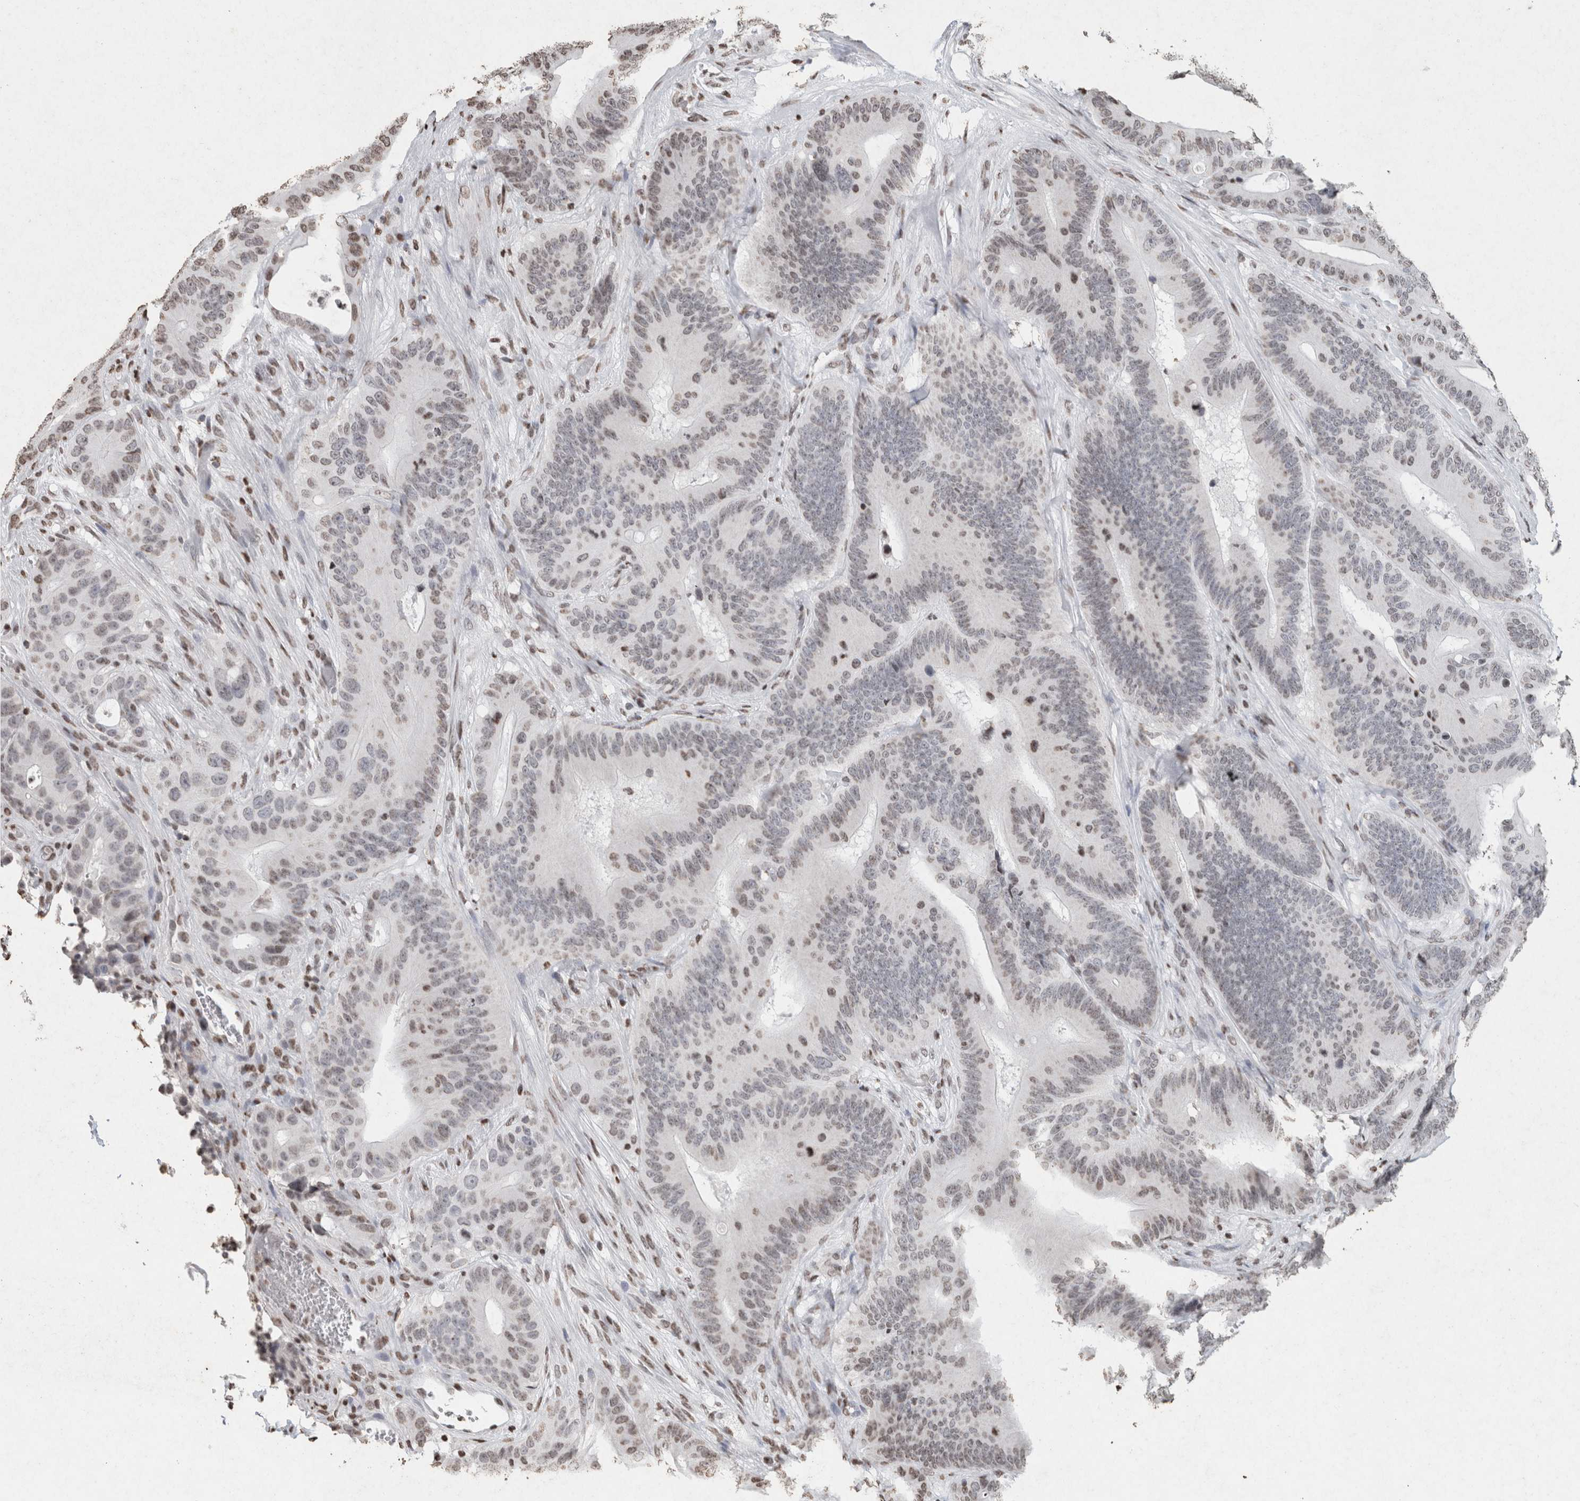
{"staining": {"intensity": "weak", "quantity": "<25%", "location": "nuclear"}, "tissue": "colorectal cancer", "cell_type": "Tumor cells", "image_type": "cancer", "snomed": [{"axis": "morphology", "description": "Adenocarcinoma, NOS"}, {"axis": "topography", "description": "Colon"}], "caption": "High magnification brightfield microscopy of colorectal cancer (adenocarcinoma) stained with DAB (brown) and counterstained with hematoxylin (blue): tumor cells show no significant expression.", "gene": "CNTN1", "patient": {"sex": "male", "age": 83}}